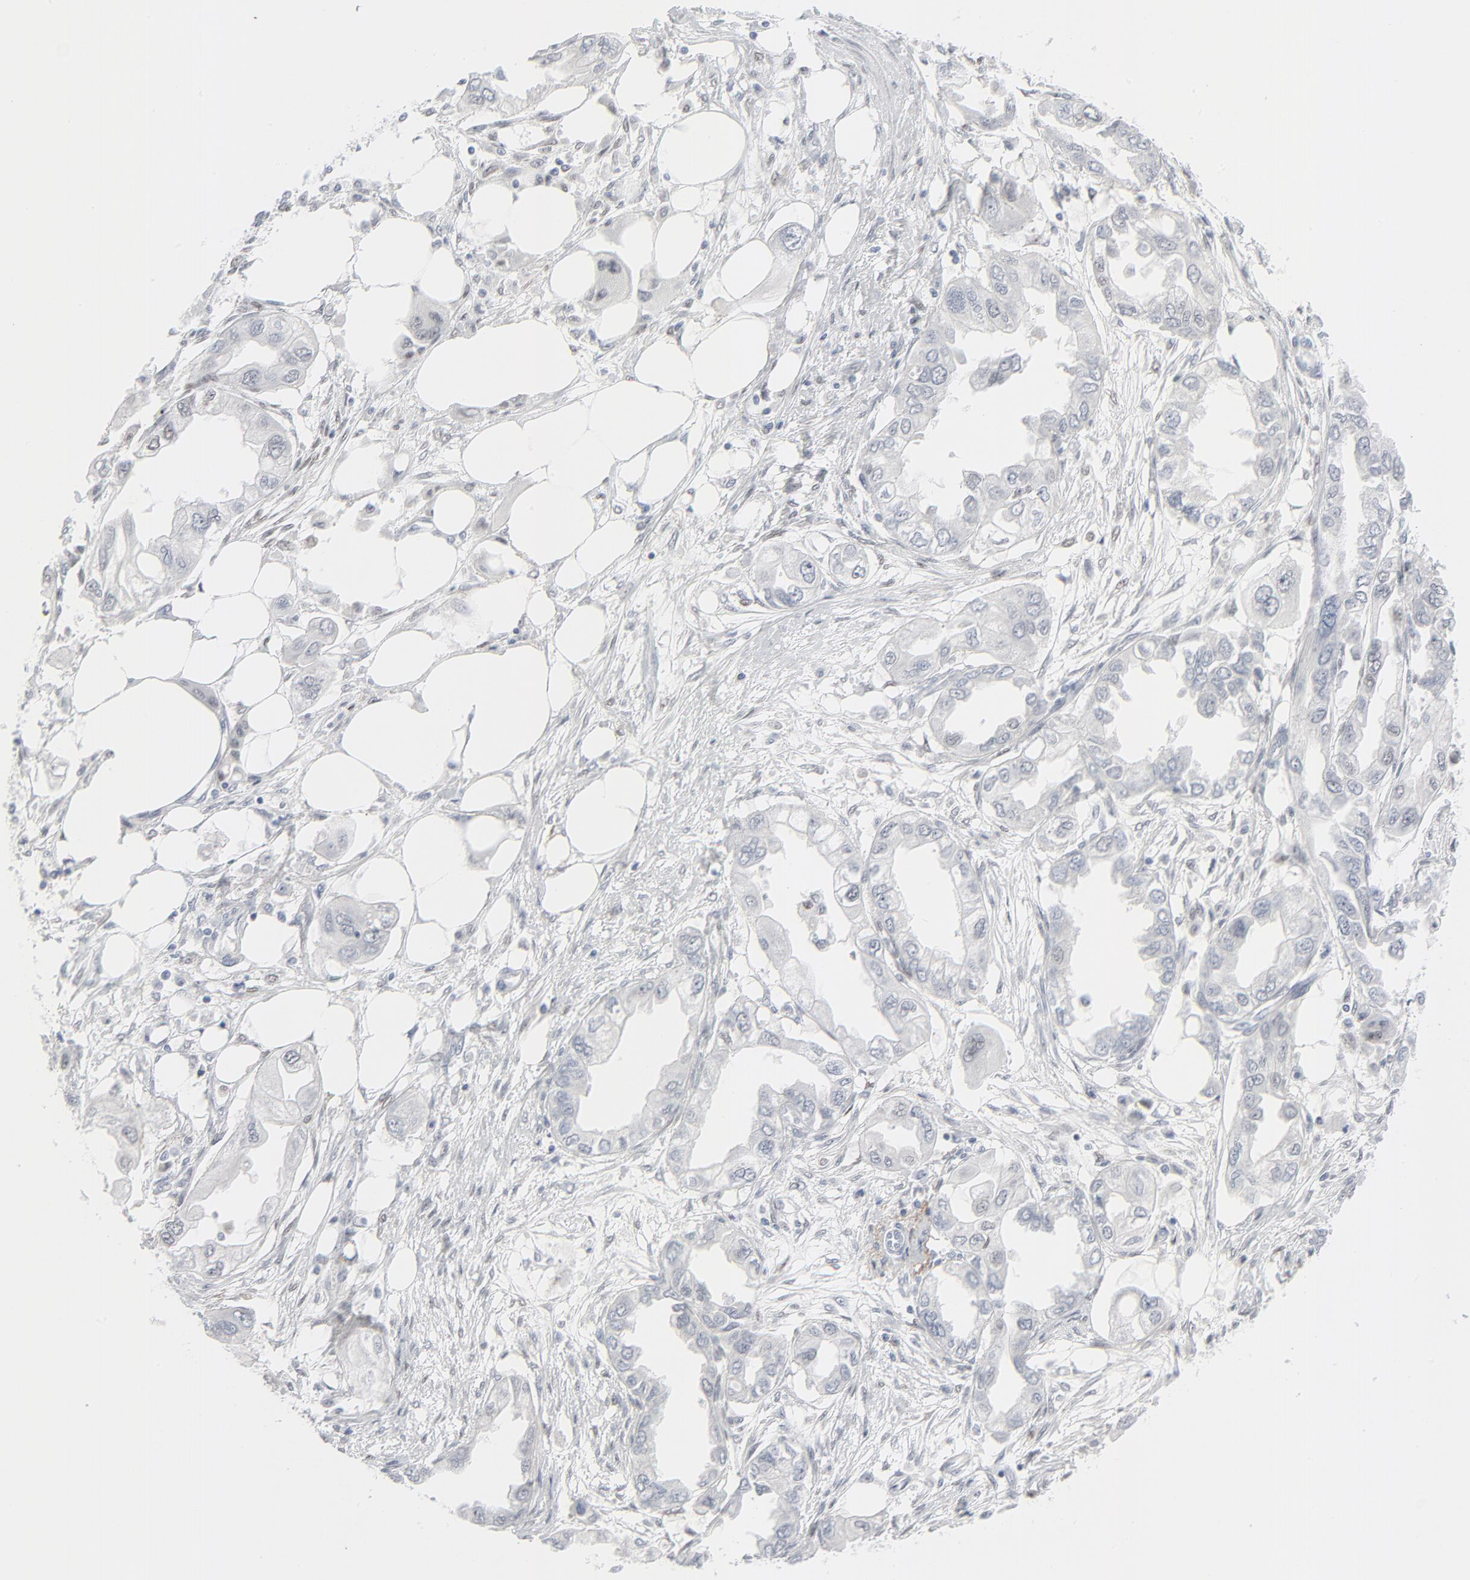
{"staining": {"intensity": "negative", "quantity": "none", "location": "none"}, "tissue": "endometrial cancer", "cell_type": "Tumor cells", "image_type": "cancer", "snomed": [{"axis": "morphology", "description": "Adenocarcinoma, NOS"}, {"axis": "topography", "description": "Endometrium"}], "caption": "Tumor cells show no significant positivity in endometrial cancer.", "gene": "MITF", "patient": {"sex": "female", "age": 51}}